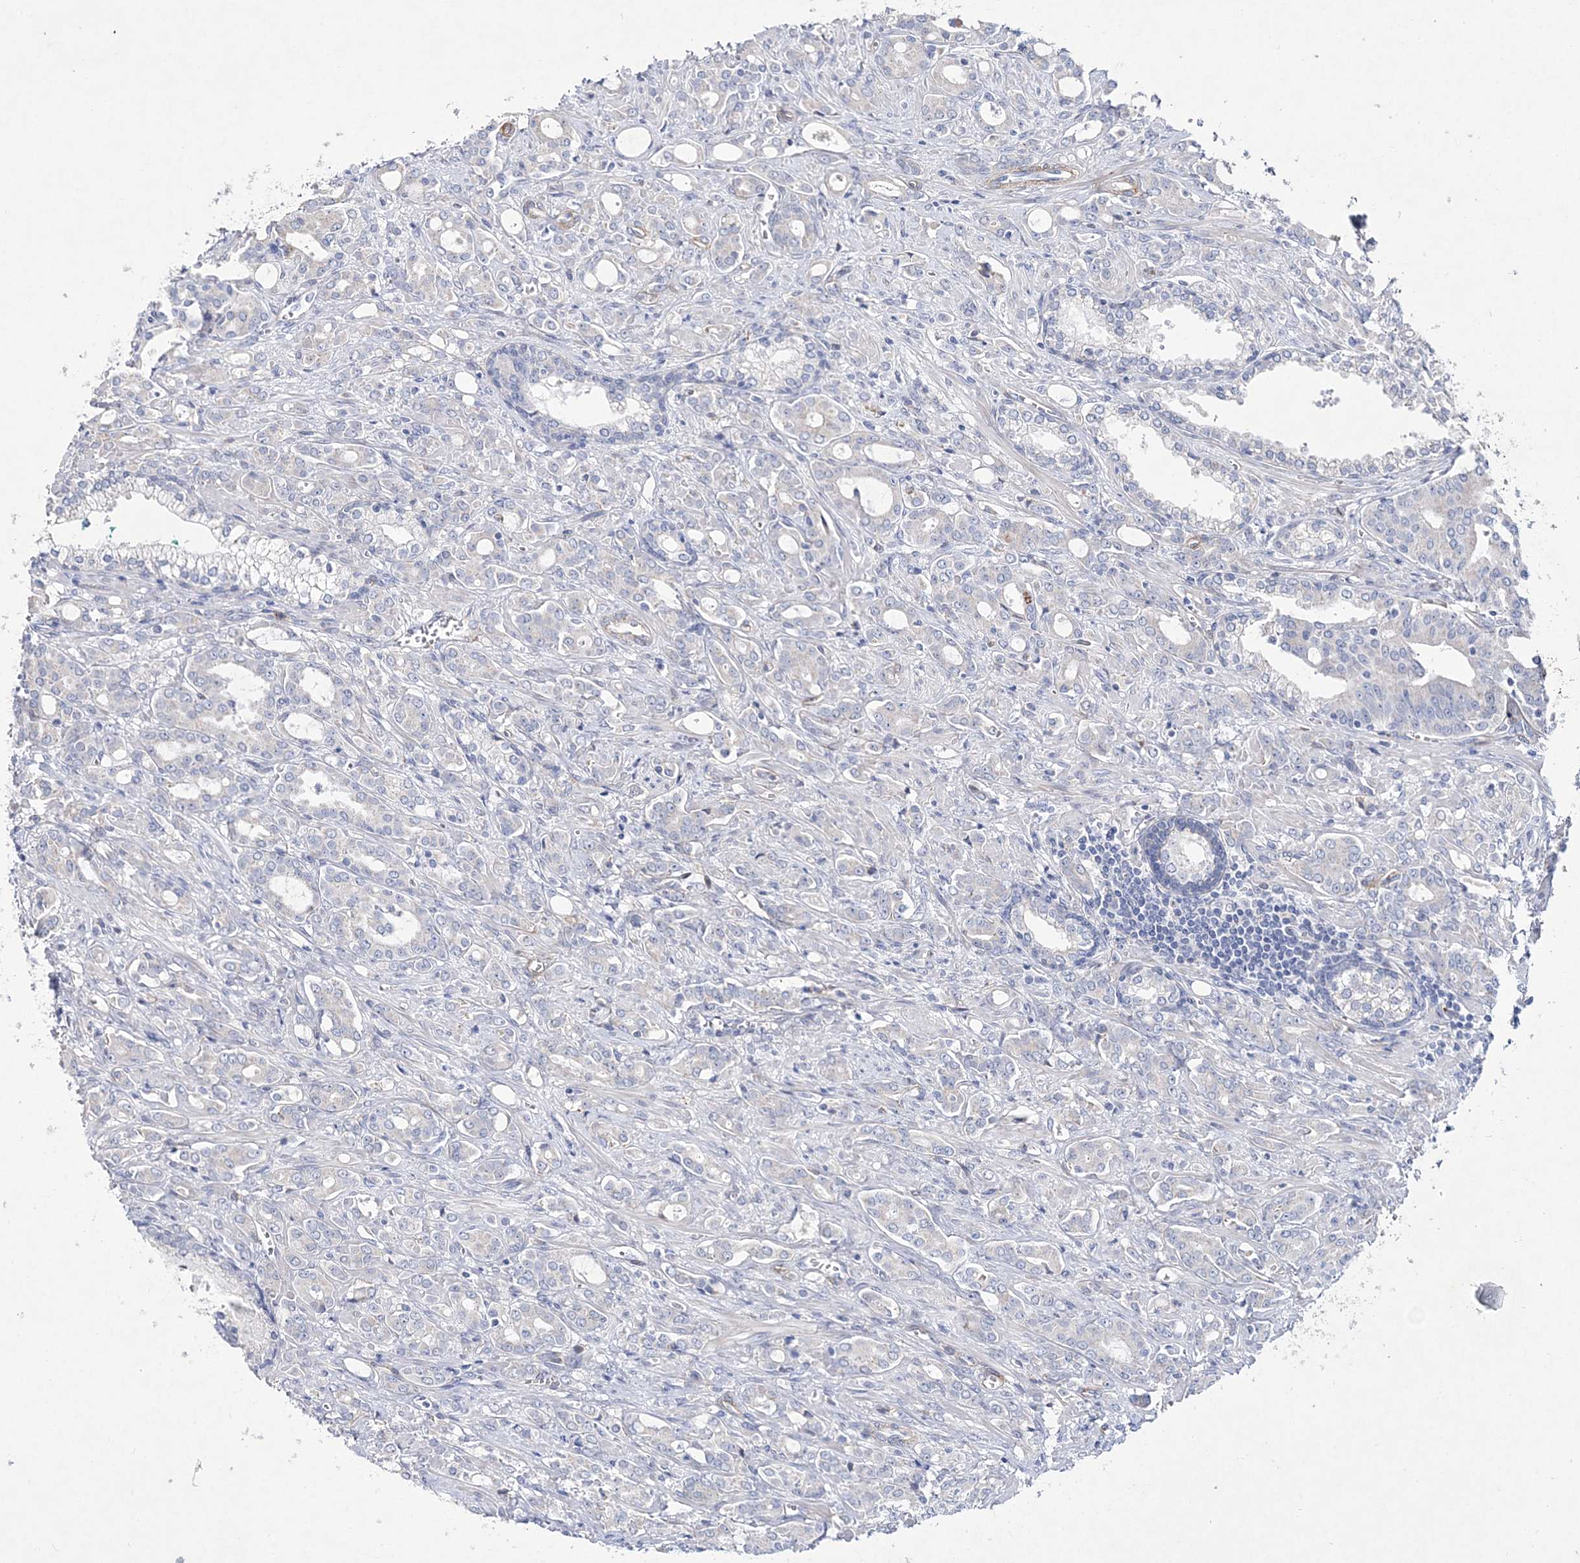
{"staining": {"intensity": "negative", "quantity": "none", "location": "none"}, "tissue": "prostate cancer", "cell_type": "Tumor cells", "image_type": "cancer", "snomed": [{"axis": "morphology", "description": "Adenocarcinoma, High grade"}, {"axis": "topography", "description": "Prostate"}], "caption": "Tumor cells are negative for brown protein staining in prostate adenocarcinoma (high-grade). Brightfield microscopy of immunohistochemistry stained with DAB (brown) and hematoxylin (blue), captured at high magnification.", "gene": "ANO1", "patient": {"sex": "male", "age": 72}}